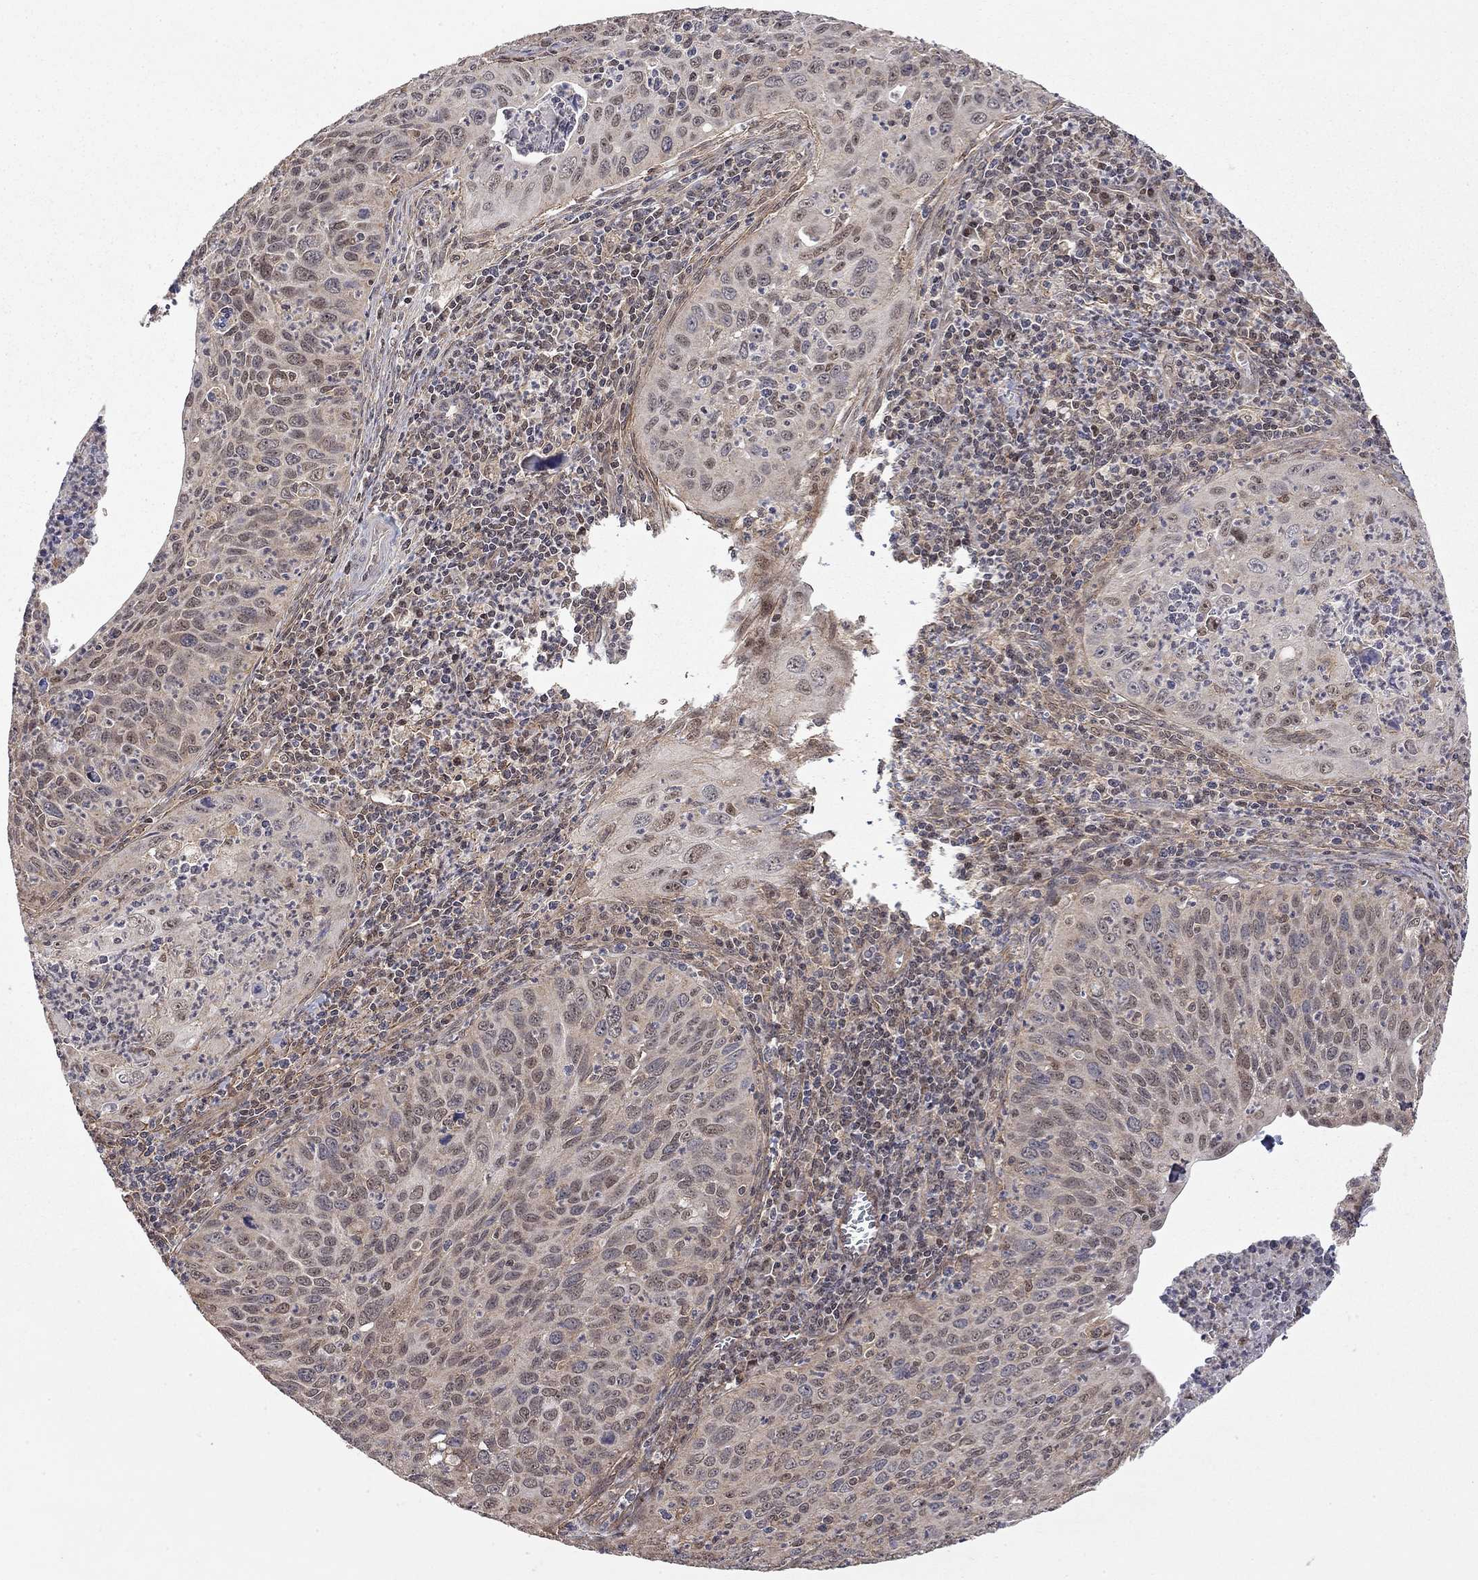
{"staining": {"intensity": "weak", "quantity": "<25%", "location": "nuclear"}, "tissue": "cervical cancer", "cell_type": "Tumor cells", "image_type": "cancer", "snomed": [{"axis": "morphology", "description": "Squamous cell carcinoma, NOS"}, {"axis": "topography", "description": "Cervix"}], "caption": "The photomicrograph shows no significant expression in tumor cells of cervical cancer (squamous cell carcinoma). (Stains: DAB (3,3'-diaminobenzidine) immunohistochemistry with hematoxylin counter stain, Microscopy: brightfield microscopy at high magnification).", "gene": "TDP1", "patient": {"sex": "female", "age": 26}}